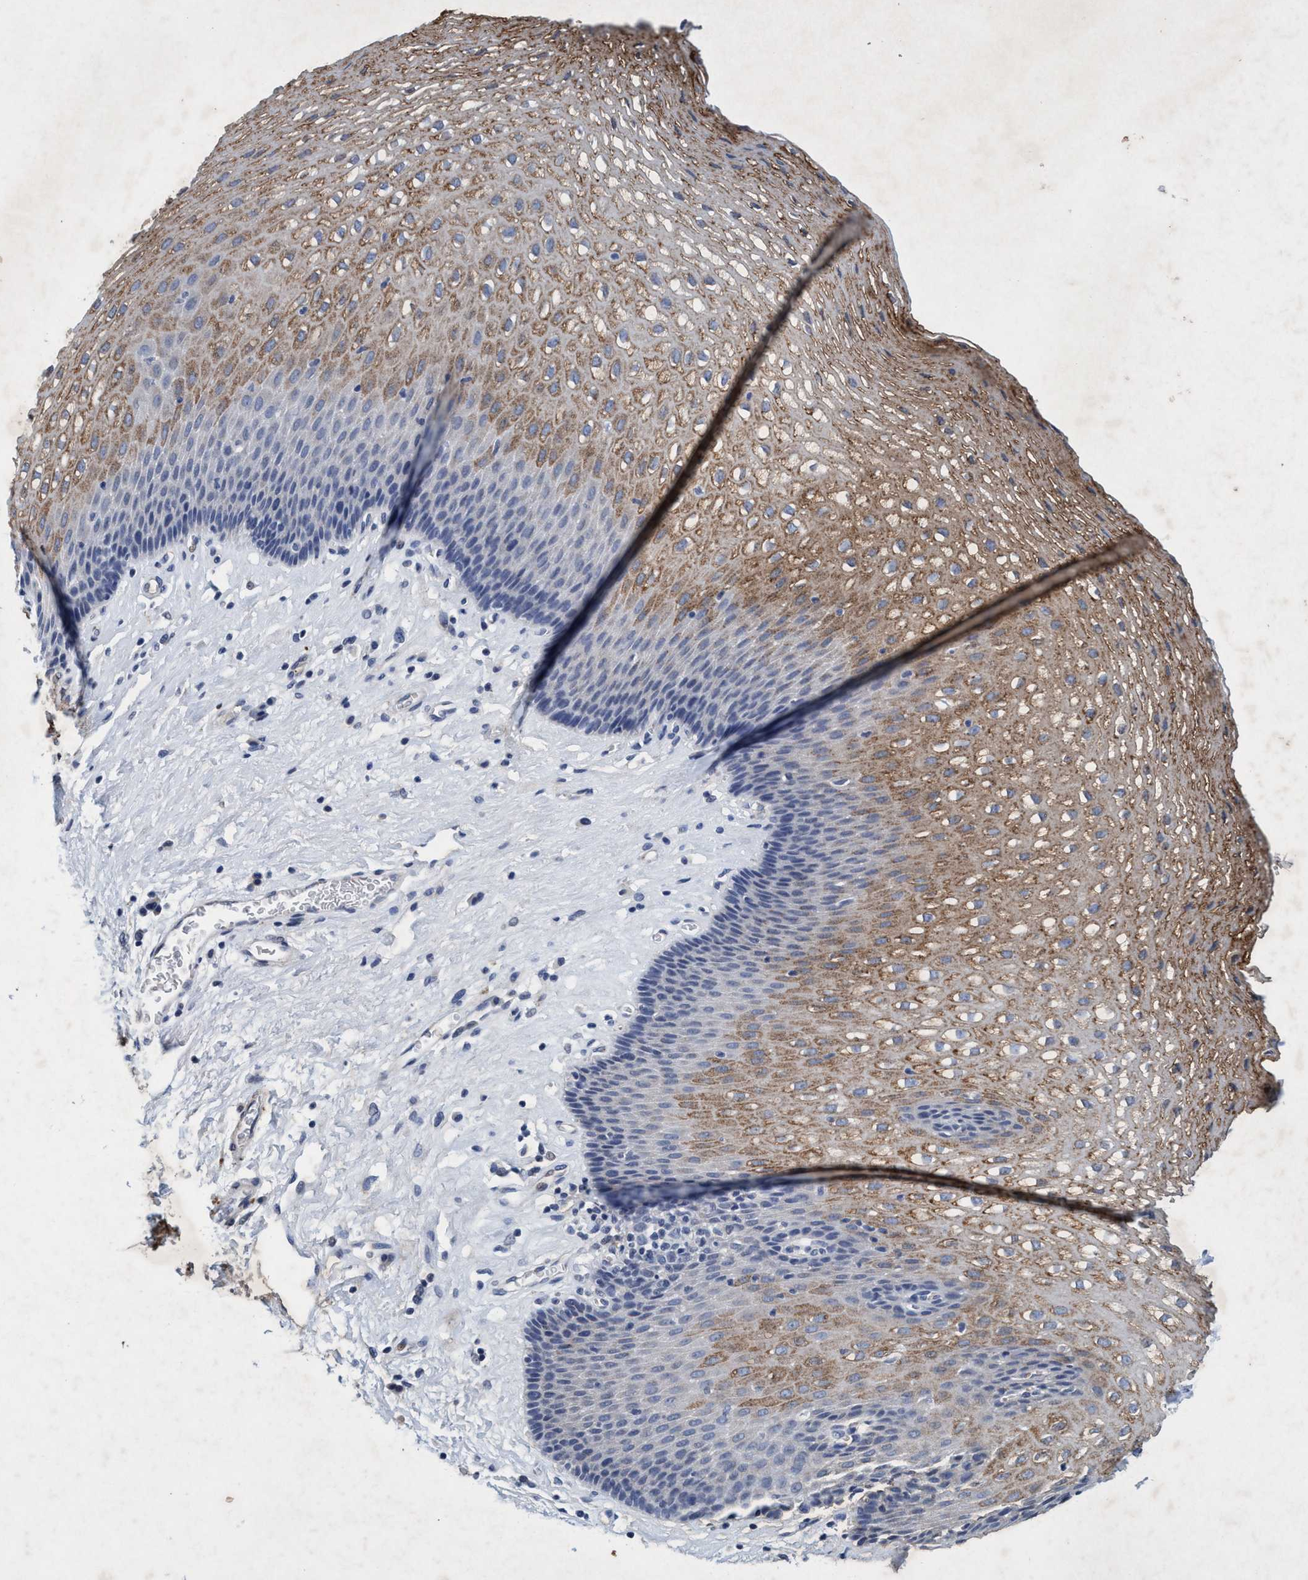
{"staining": {"intensity": "moderate", "quantity": ">75%", "location": "cytoplasmic/membranous"}, "tissue": "esophagus", "cell_type": "Squamous epithelial cells", "image_type": "normal", "snomed": [{"axis": "morphology", "description": "Normal tissue, NOS"}, {"axis": "topography", "description": "Esophagus"}], "caption": "Immunohistochemical staining of unremarkable esophagus demonstrates >75% levels of moderate cytoplasmic/membranous protein expression in approximately >75% of squamous epithelial cells.", "gene": "GRB14", "patient": {"sex": "male", "age": 48}}